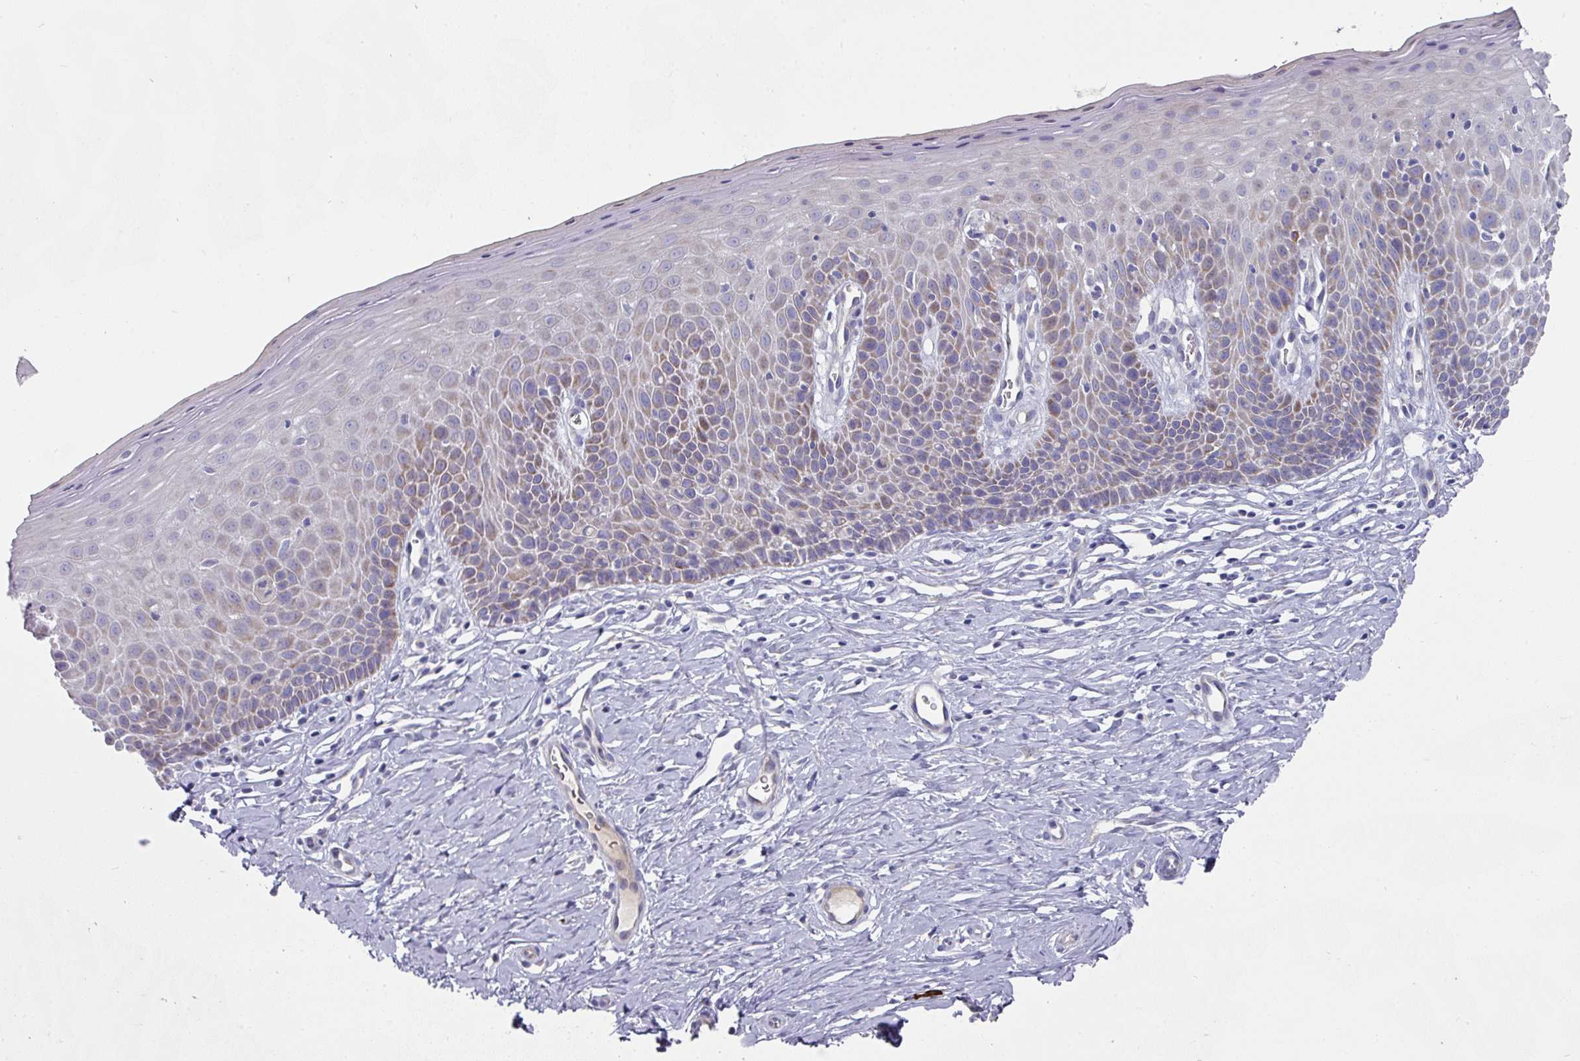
{"staining": {"intensity": "weak", "quantity": "<25%", "location": "cytoplasmic/membranous"}, "tissue": "cervix", "cell_type": "Glandular cells", "image_type": "normal", "snomed": [{"axis": "morphology", "description": "Normal tissue, NOS"}, {"axis": "topography", "description": "Cervix"}], "caption": "Immunohistochemistry image of normal cervix: cervix stained with DAB exhibits no significant protein staining in glandular cells.", "gene": "IL4R", "patient": {"sex": "female", "age": 36}}